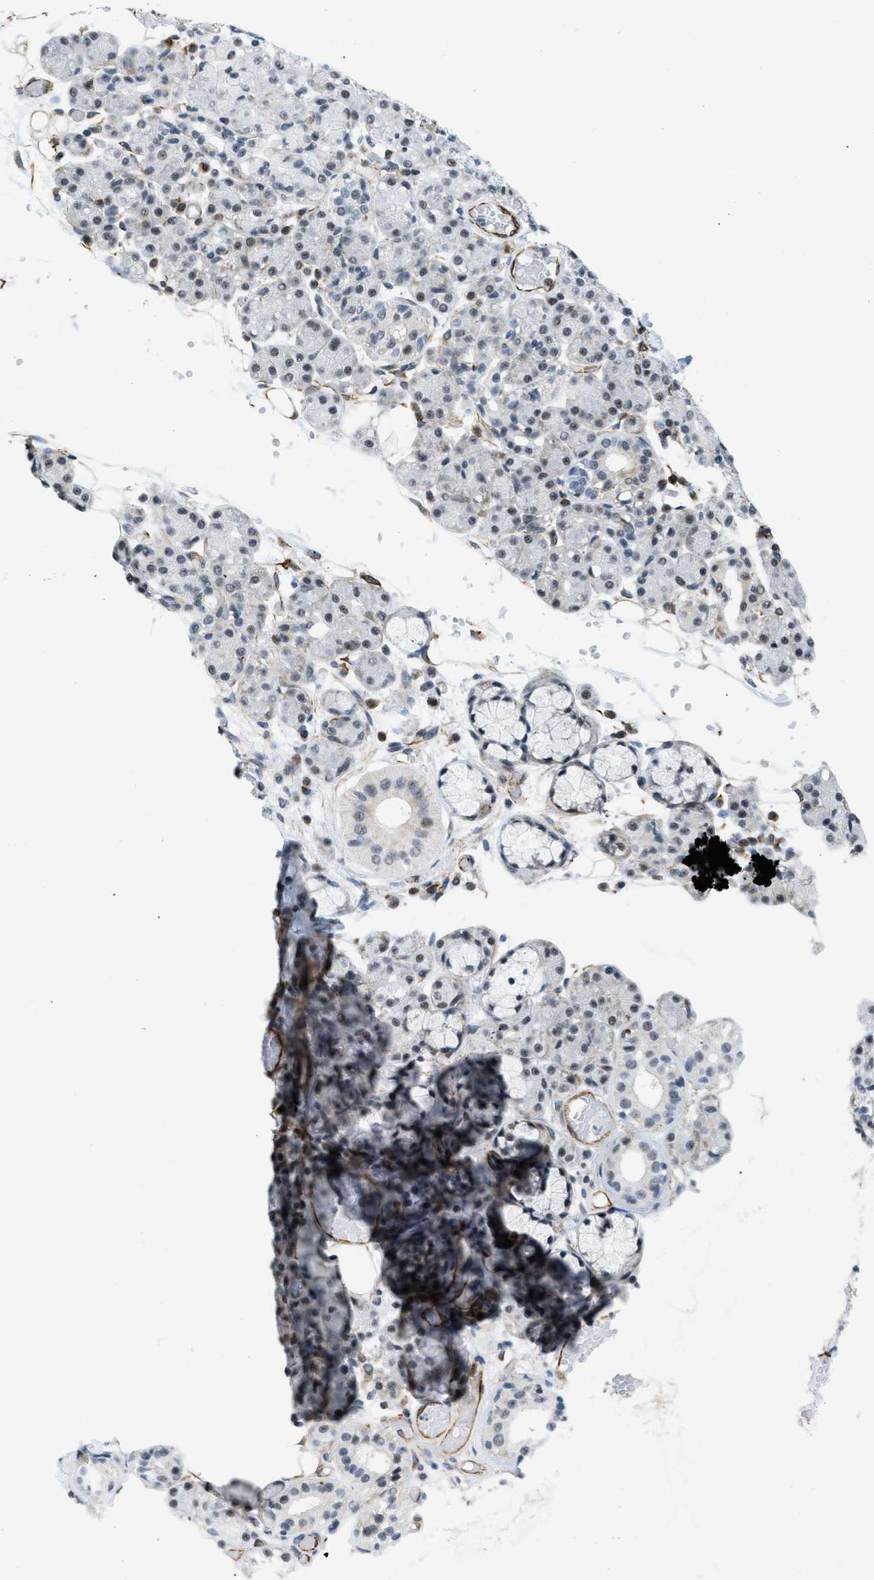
{"staining": {"intensity": "moderate", "quantity": "<25%", "location": "nuclear"}, "tissue": "salivary gland", "cell_type": "Glandular cells", "image_type": "normal", "snomed": [{"axis": "morphology", "description": "Normal tissue, NOS"}, {"axis": "topography", "description": "Salivary gland"}], "caption": "Protein staining of normal salivary gland shows moderate nuclear positivity in approximately <25% of glandular cells. (brown staining indicates protein expression, while blue staining denotes nuclei).", "gene": "LRRC8B", "patient": {"sex": "male", "age": 63}}